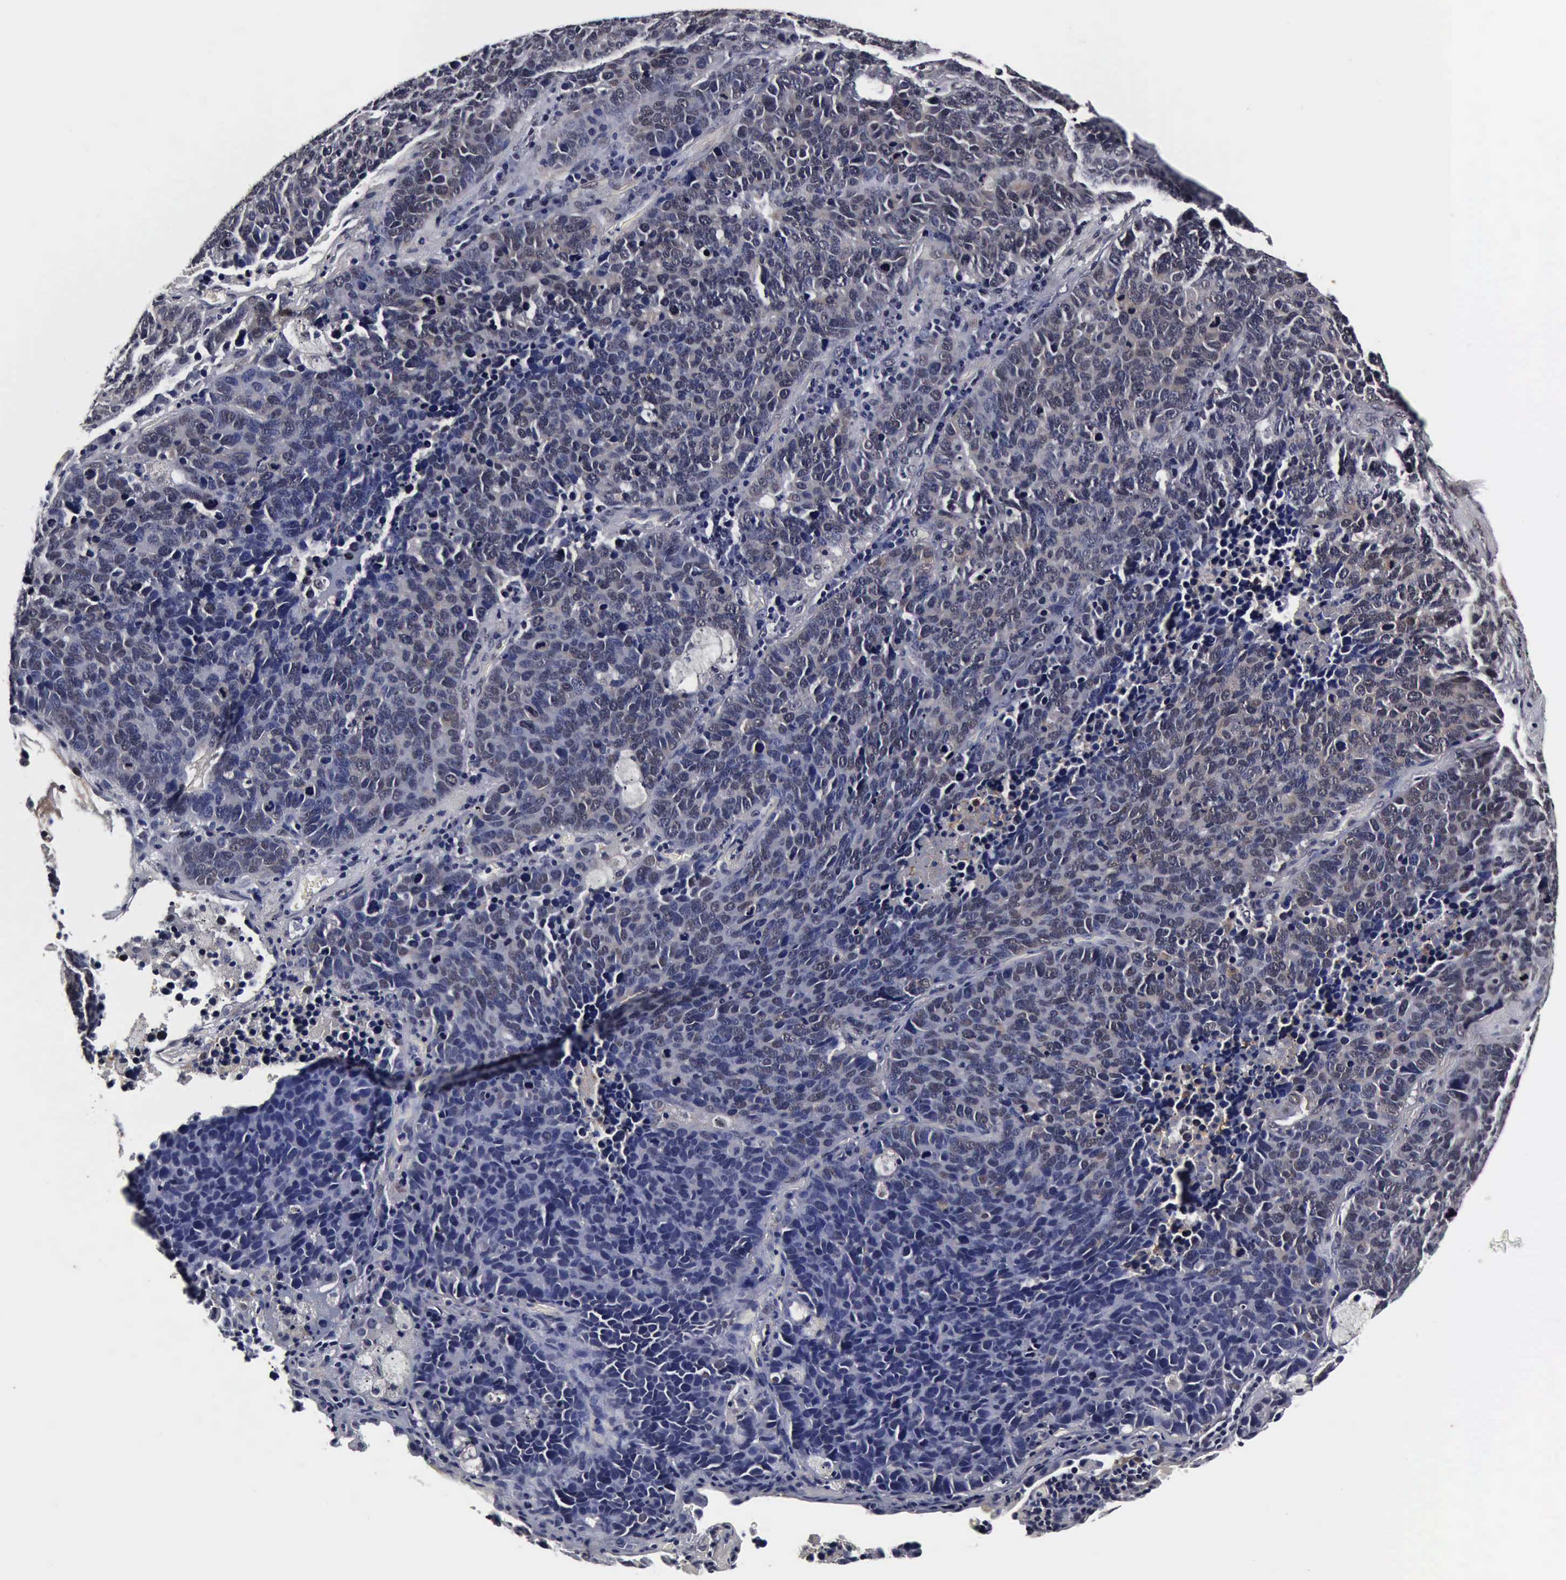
{"staining": {"intensity": "negative", "quantity": "none", "location": "none"}, "tissue": "lung cancer", "cell_type": "Tumor cells", "image_type": "cancer", "snomed": [{"axis": "morphology", "description": "Neoplasm, malignant, NOS"}, {"axis": "topography", "description": "Lung"}], "caption": "A histopathology image of human lung cancer is negative for staining in tumor cells.", "gene": "UBC", "patient": {"sex": "female", "age": 75}}